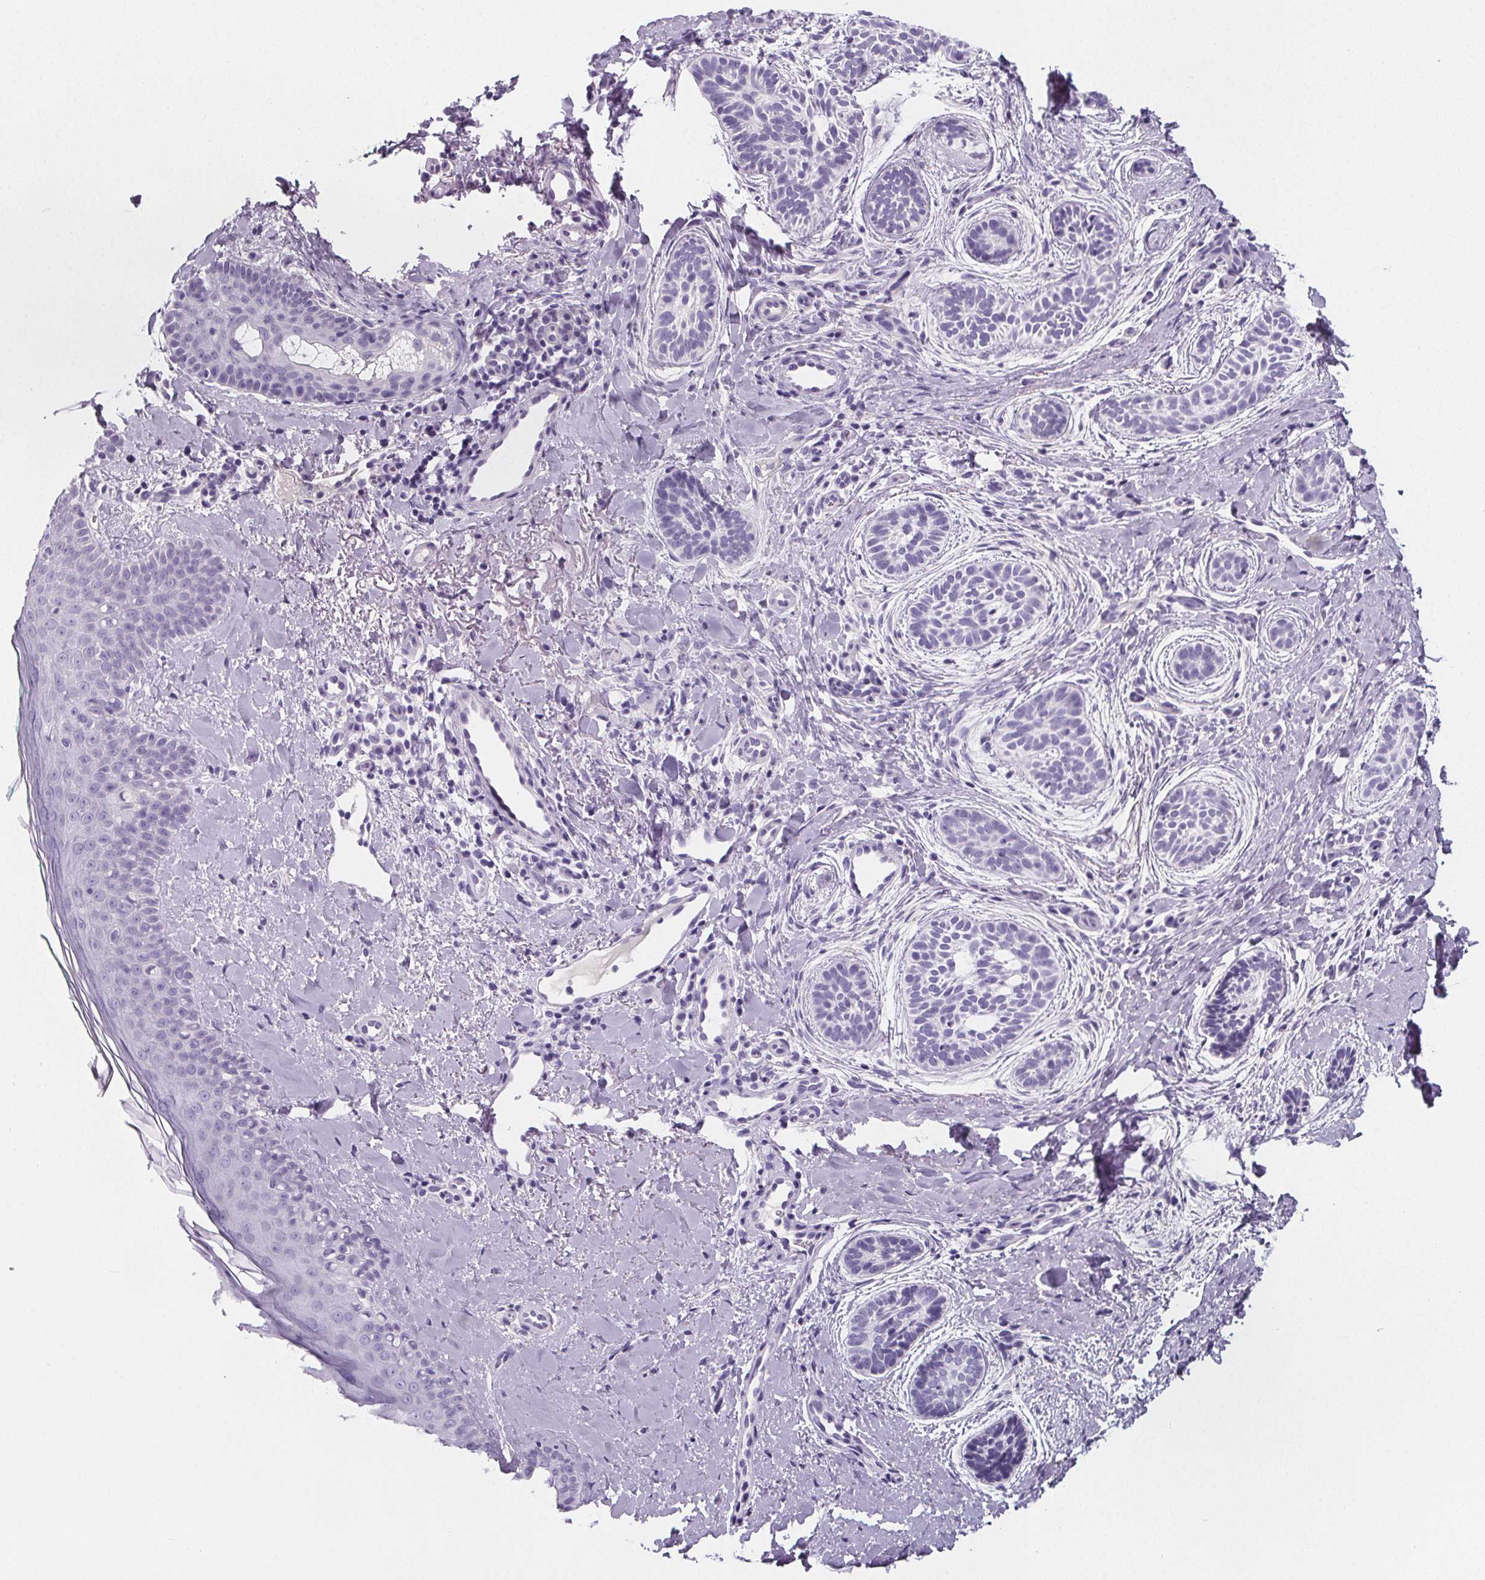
{"staining": {"intensity": "negative", "quantity": "none", "location": "none"}, "tissue": "skin cancer", "cell_type": "Tumor cells", "image_type": "cancer", "snomed": [{"axis": "morphology", "description": "Basal cell carcinoma"}, {"axis": "topography", "description": "Skin"}], "caption": "IHC image of neoplastic tissue: skin basal cell carcinoma stained with DAB shows no significant protein staining in tumor cells. The staining is performed using DAB (3,3'-diaminobenzidine) brown chromogen with nuclei counter-stained in using hematoxylin.", "gene": "ADRB1", "patient": {"sex": "male", "age": 63}}